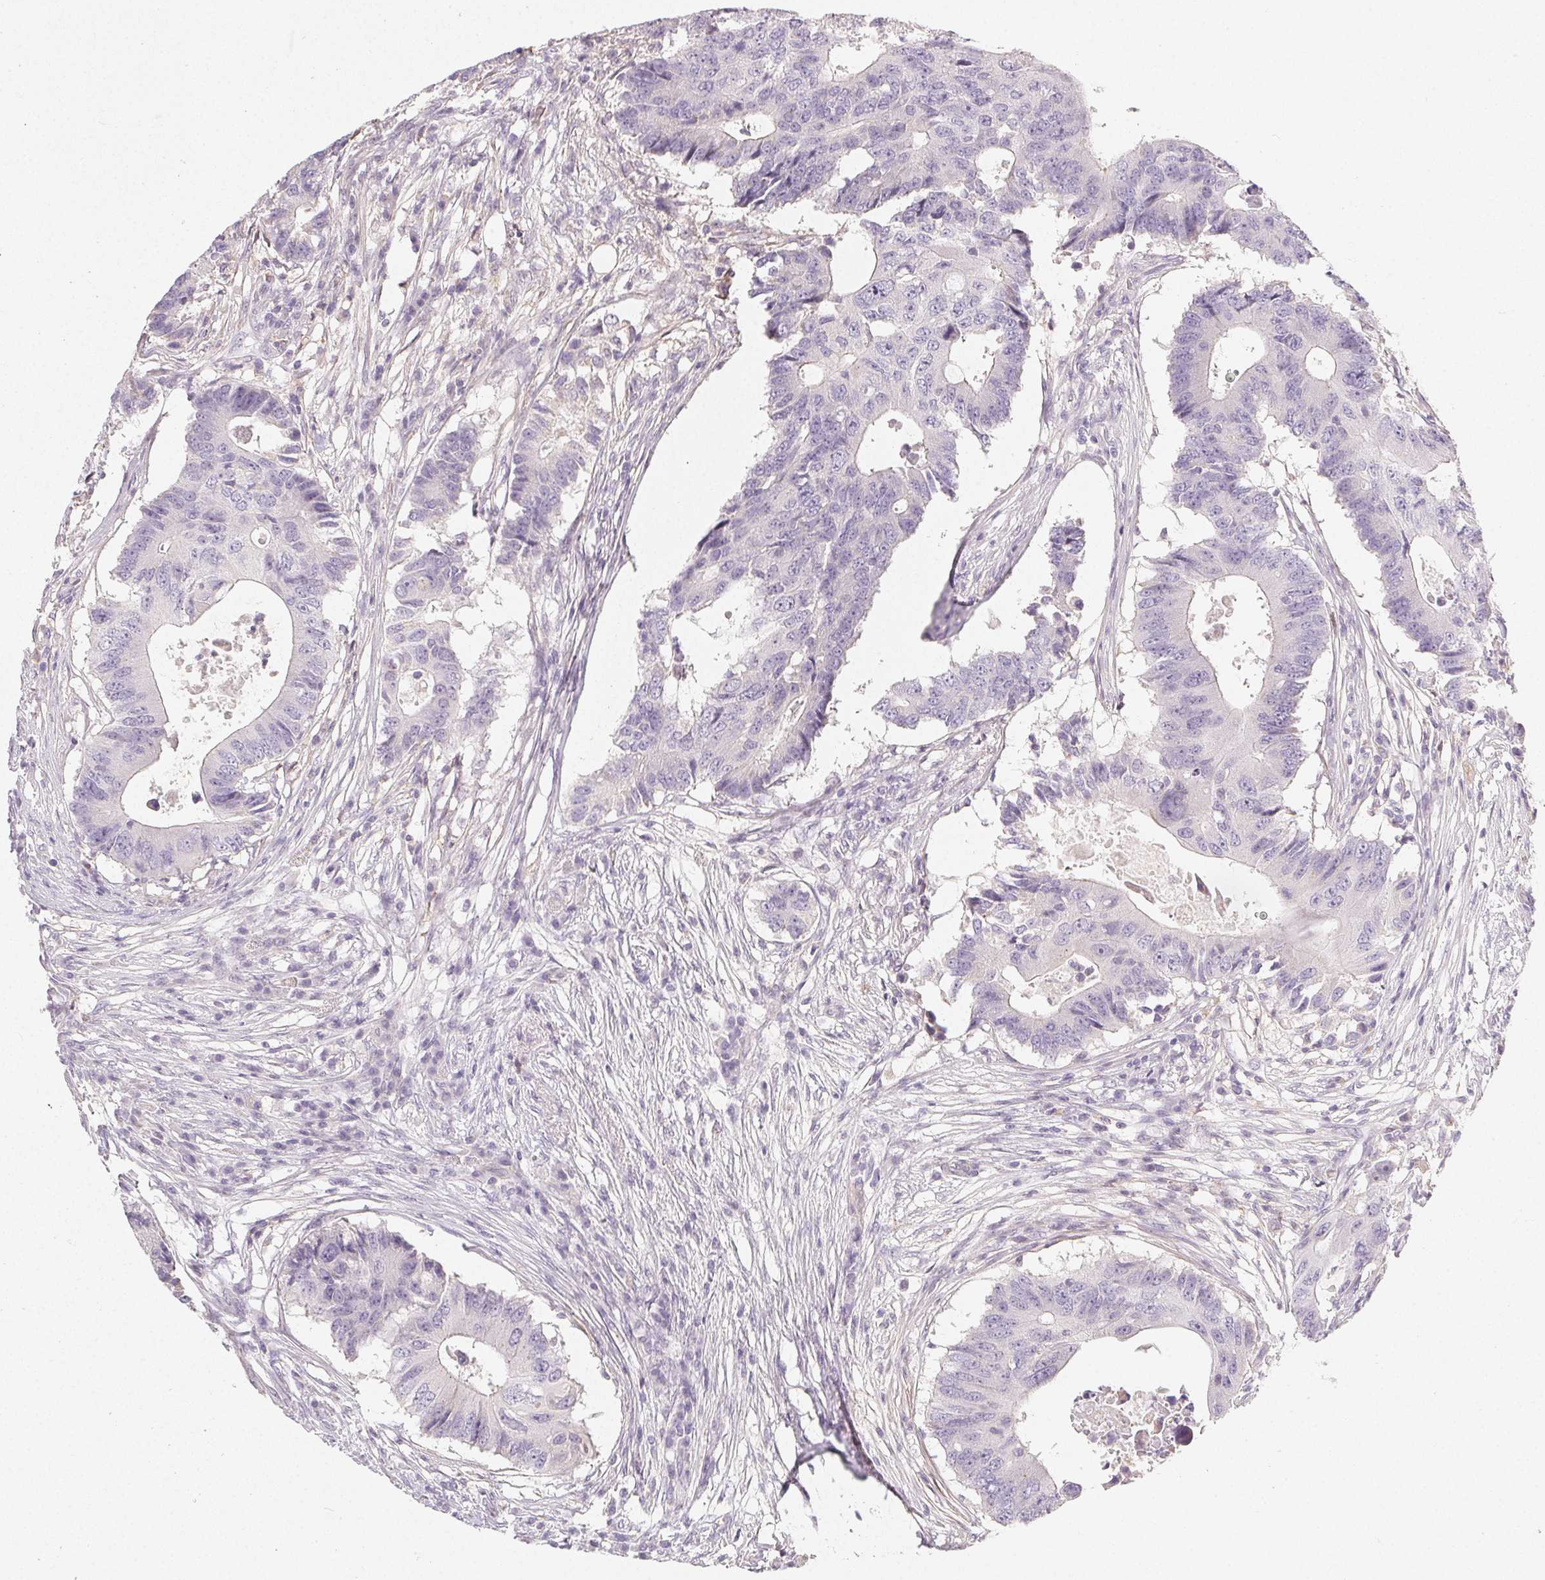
{"staining": {"intensity": "negative", "quantity": "none", "location": "none"}, "tissue": "colorectal cancer", "cell_type": "Tumor cells", "image_type": "cancer", "snomed": [{"axis": "morphology", "description": "Adenocarcinoma, NOS"}, {"axis": "topography", "description": "Colon"}], "caption": "The micrograph displays no staining of tumor cells in colorectal adenocarcinoma.", "gene": "LRRC23", "patient": {"sex": "male", "age": 71}}